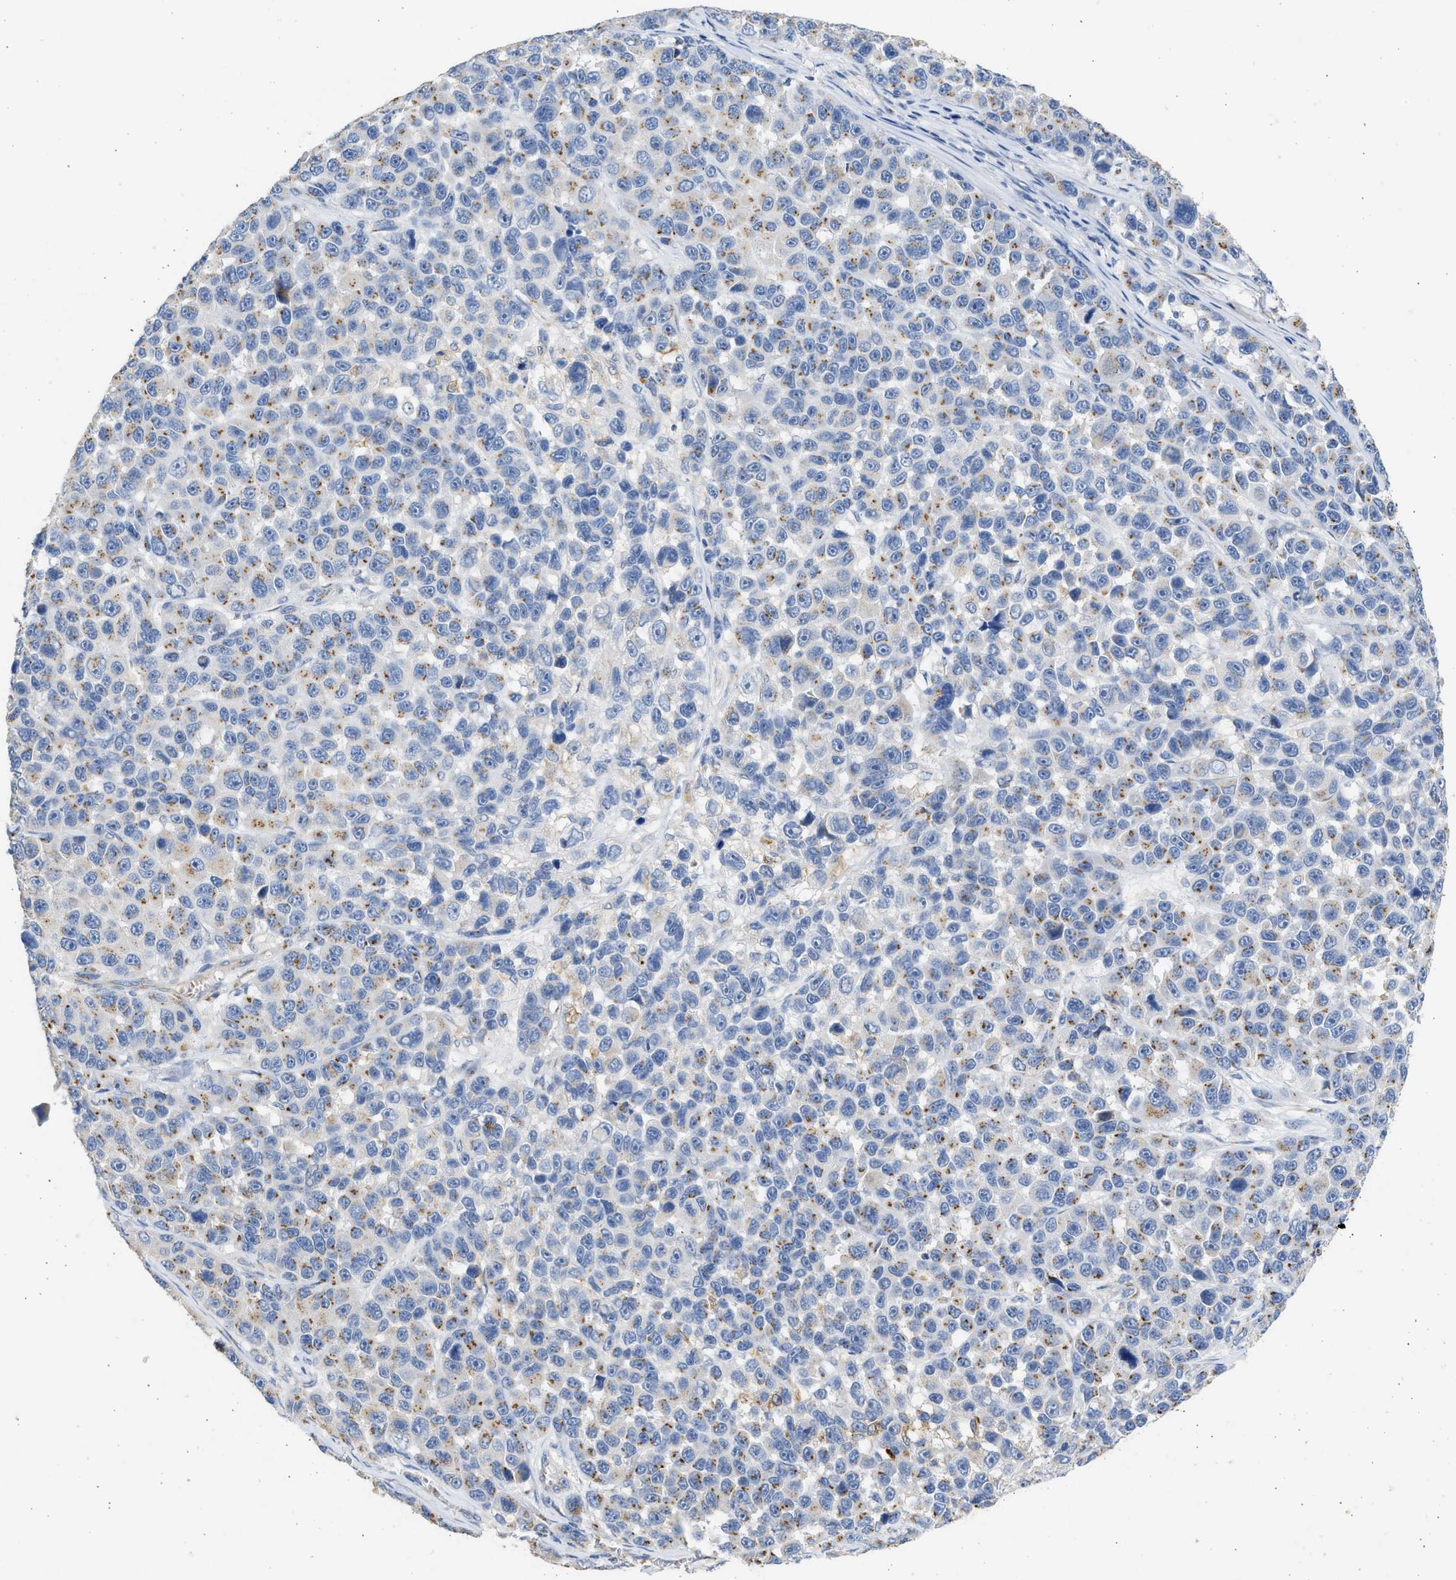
{"staining": {"intensity": "moderate", "quantity": "<25%", "location": "cytoplasmic/membranous"}, "tissue": "melanoma", "cell_type": "Tumor cells", "image_type": "cancer", "snomed": [{"axis": "morphology", "description": "Malignant melanoma, NOS"}, {"axis": "topography", "description": "Skin"}], "caption": "This is a histology image of immunohistochemistry (IHC) staining of malignant melanoma, which shows moderate expression in the cytoplasmic/membranous of tumor cells.", "gene": "IPO8", "patient": {"sex": "male", "age": 53}}